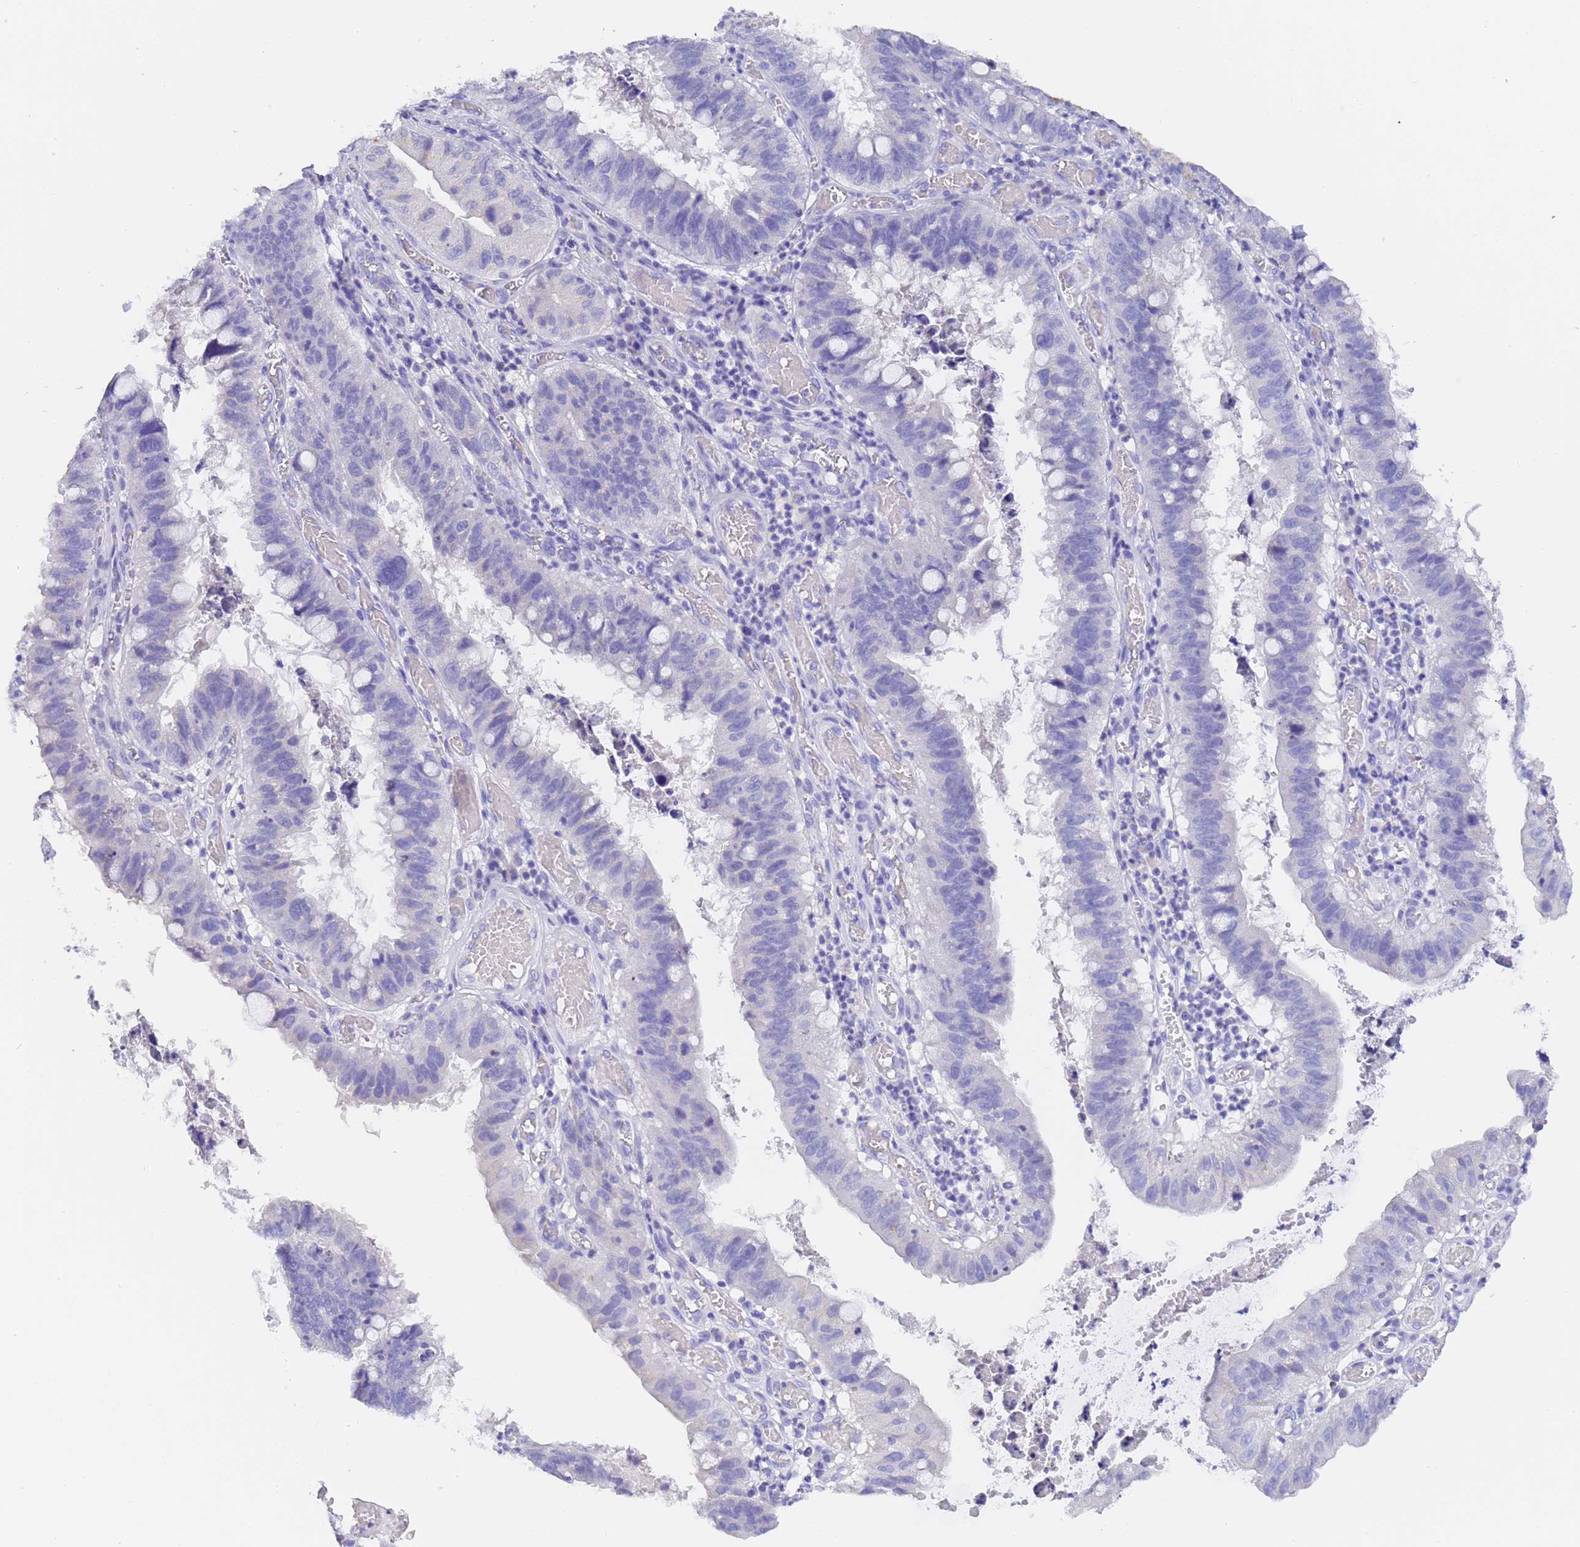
{"staining": {"intensity": "negative", "quantity": "none", "location": "none"}, "tissue": "stomach cancer", "cell_type": "Tumor cells", "image_type": "cancer", "snomed": [{"axis": "morphology", "description": "Adenocarcinoma, NOS"}, {"axis": "topography", "description": "Stomach"}], "caption": "Stomach adenocarcinoma was stained to show a protein in brown. There is no significant positivity in tumor cells.", "gene": "GABRA1", "patient": {"sex": "male", "age": 59}}